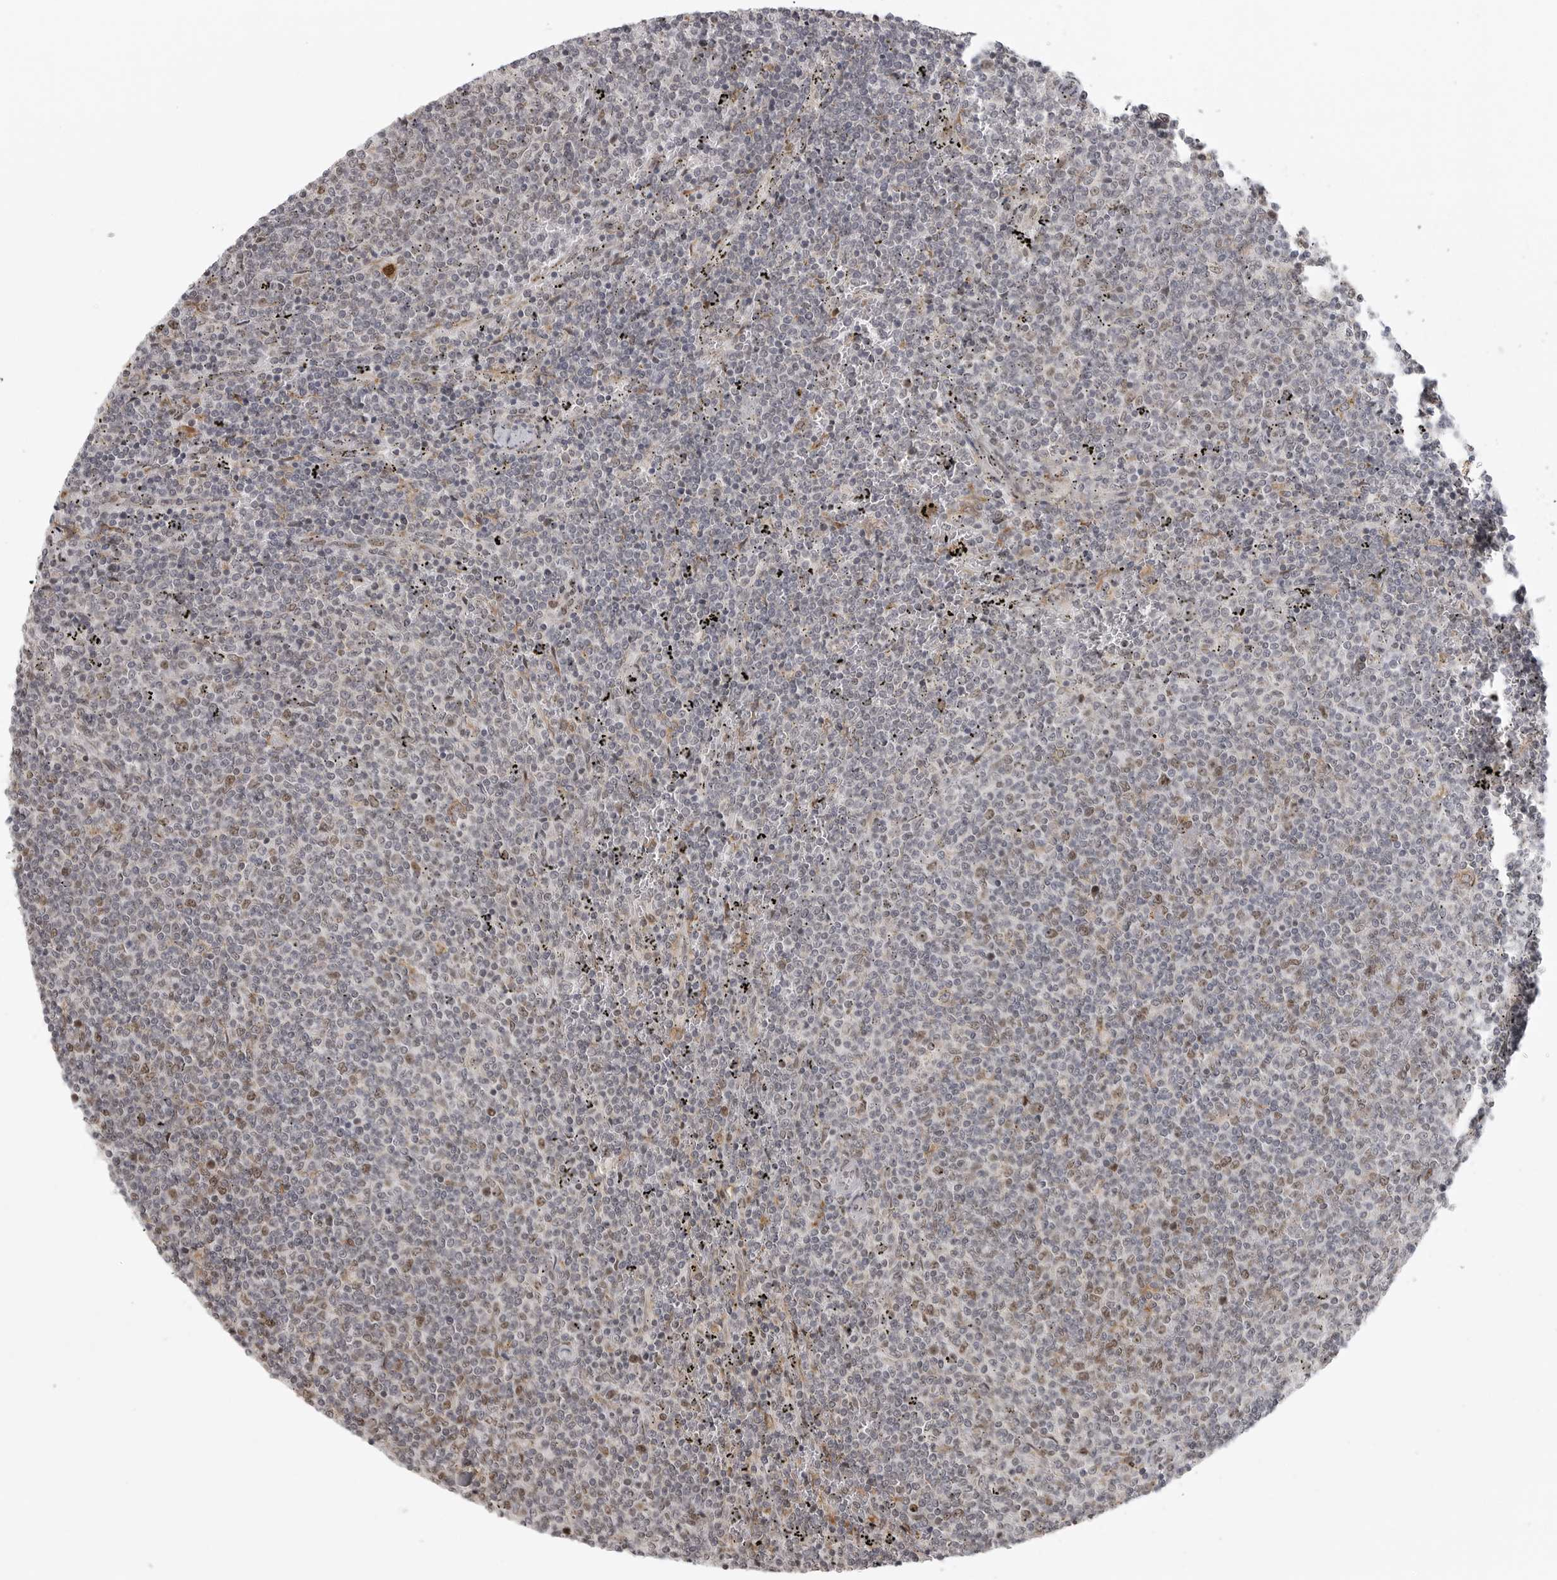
{"staining": {"intensity": "weak", "quantity": "<25%", "location": "nuclear"}, "tissue": "lymphoma", "cell_type": "Tumor cells", "image_type": "cancer", "snomed": [{"axis": "morphology", "description": "Malignant lymphoma, non-Hodgkin's type, Low grade"}, {"axis": "topography", "description": "Spleen"}], "caption": "A micrograph of human lymphoma is negative for staining in tumor cells.", "gene": "ISG20L2", "patient": {"sex": "female", "age": 50}}